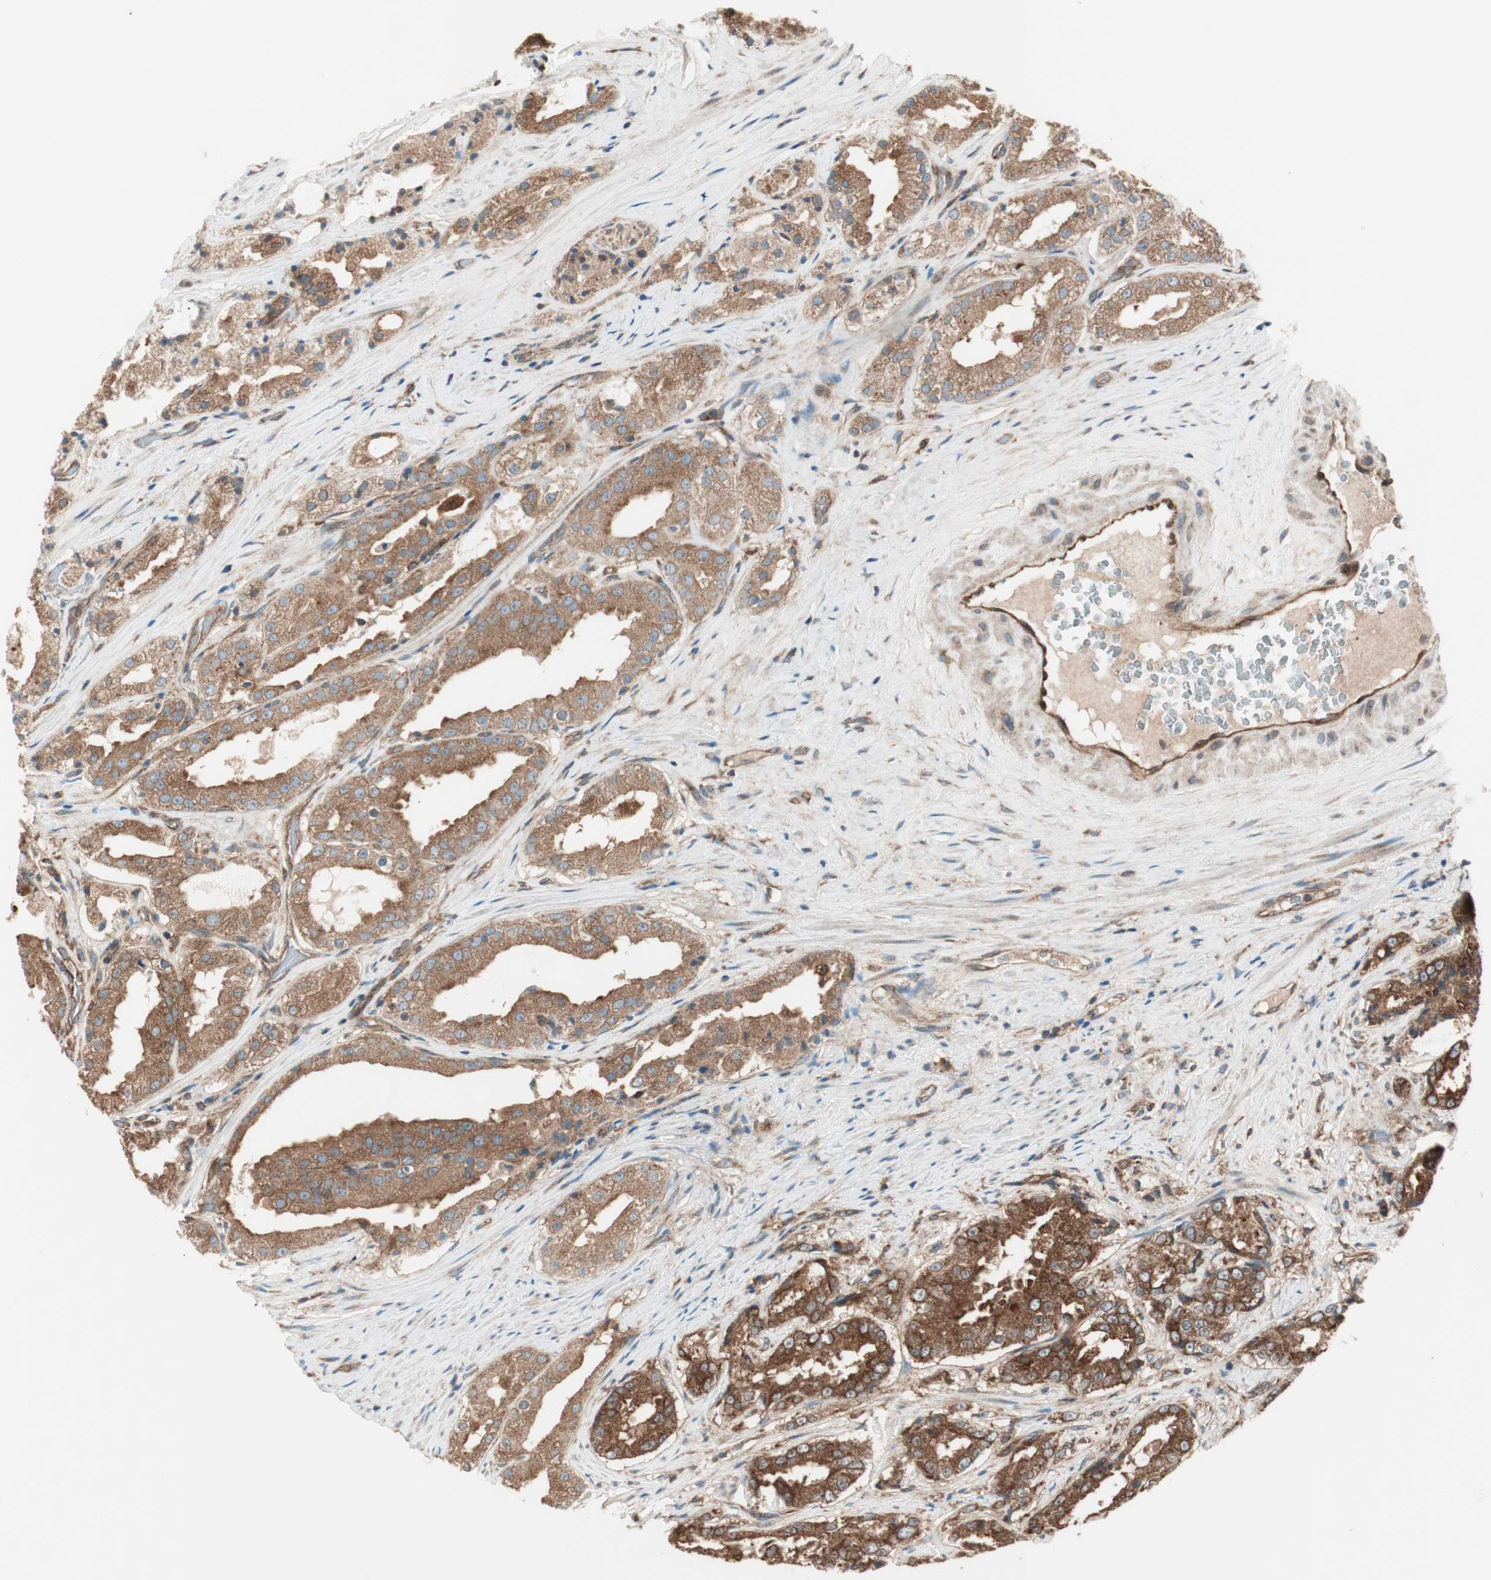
{"staining": {"intensity": "strong", "quantity": ">75%", "location": "cytoplasmic/membranous"}, "tissue": "prostate cancer", "cell_type": "Tumor cells", "image_type": "cancer", "snomed": [{"axis": "morphology", "description": "Adenocarcinoma, High grade"}, {"axis": "topography", "description": "Prostate"}], "caption": "Immunohistochemistry (IHC) histopathology image of prostate cancer (high-grade adenocarcinoma) stained for a protein (brown), which reveals high levels of strong cytoplasmic/membranous positivity in about >75% of tumor cells.", "gene": "RAB5A", "patient": {"sex": "male", "age": 73}}